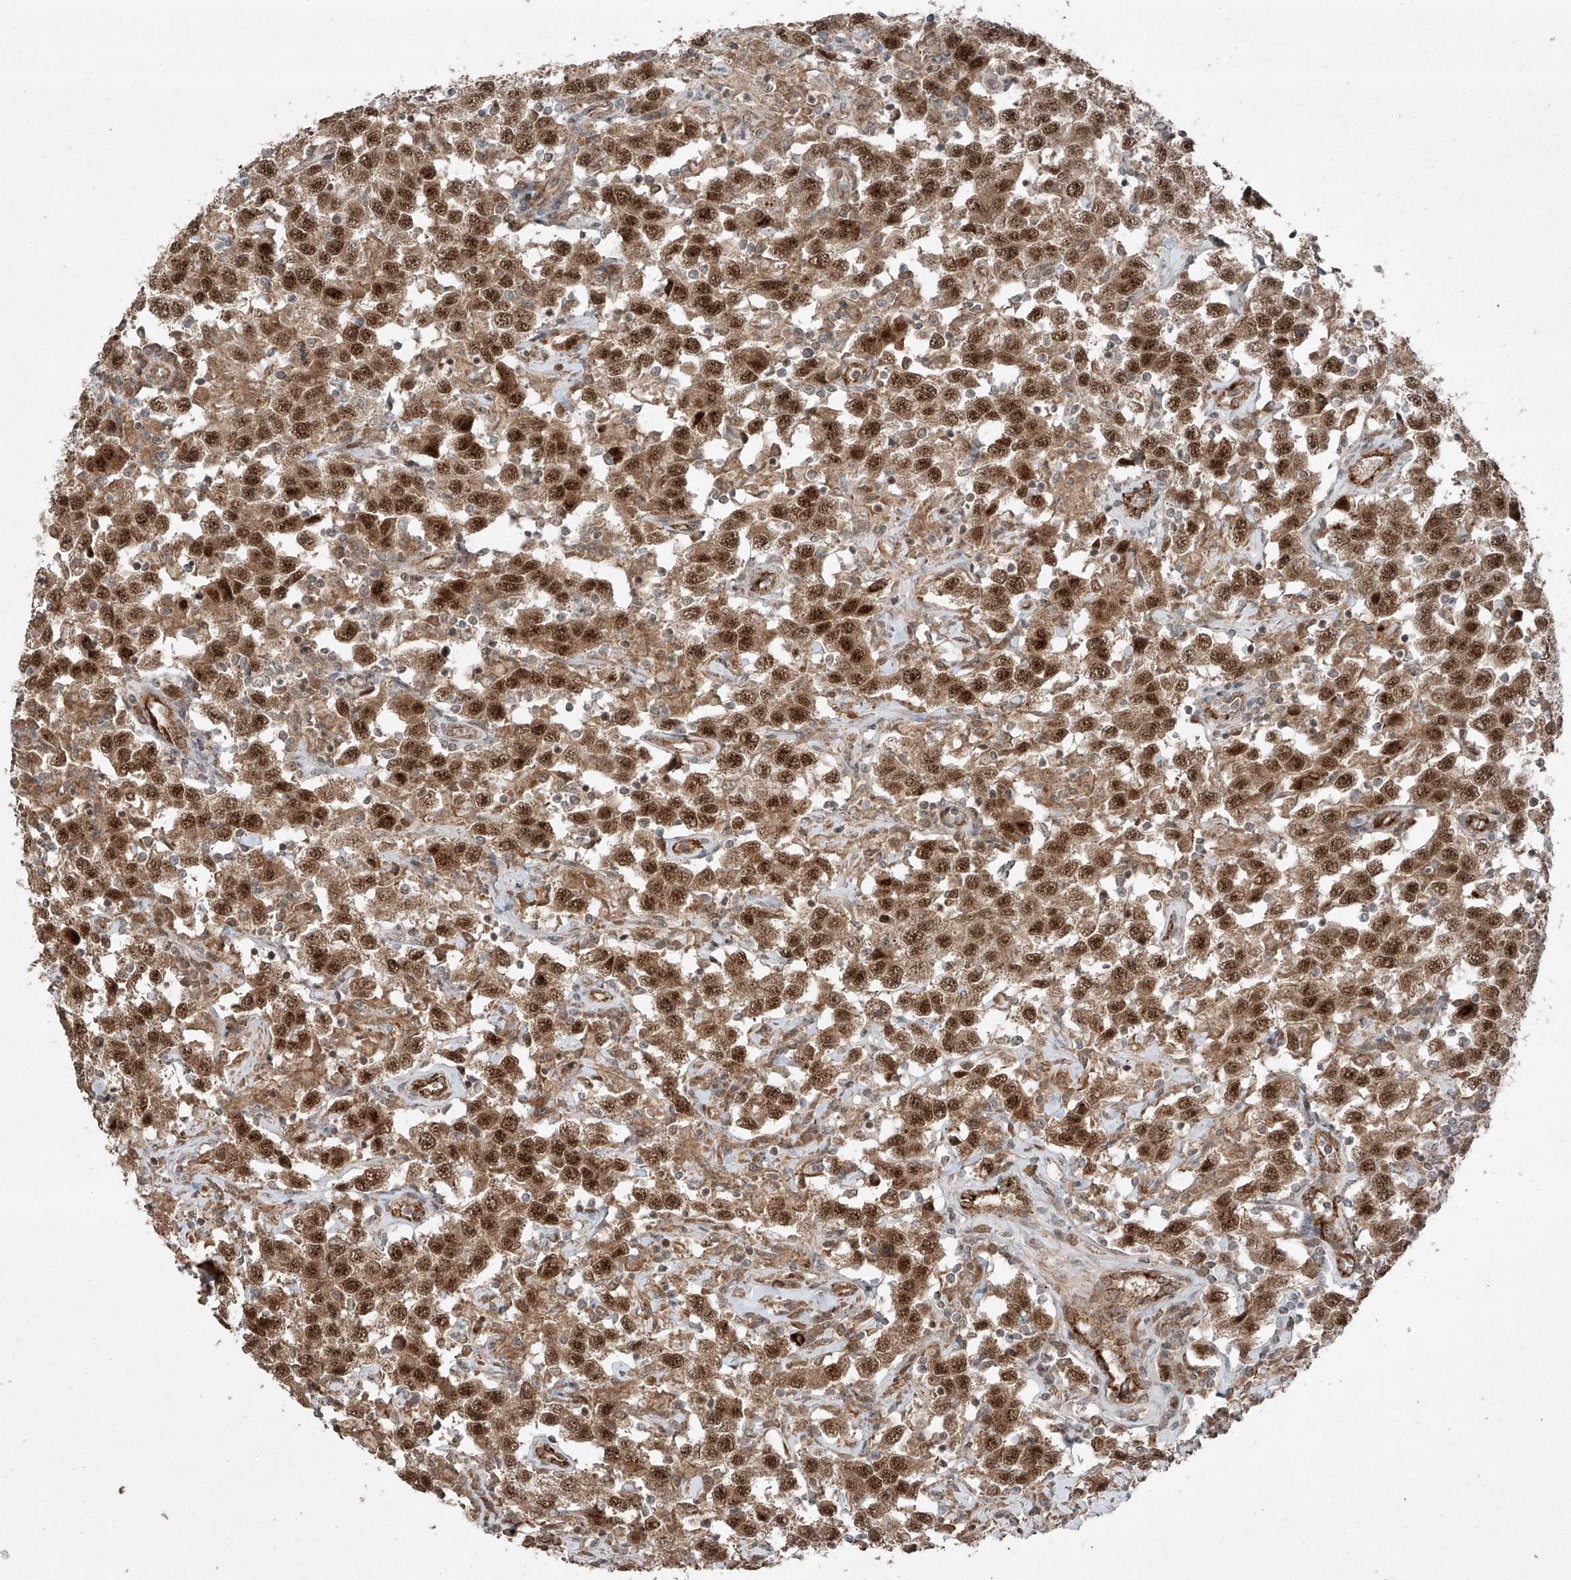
{"staining": {"intensity": "strong", "quantity": ">75%", "location": "cytoplasmic/membranous,nuclear"}, "tissue": "testis cancer", "cell_type": "Tumor cells", "image_type": "cancer", "snomed": [{"axis": "morphology", "description": "Seminoma, NOS"}, {"axis": "topography", "description": "Testis"}], "caption": "A brown stain shows strong cytoplasmic/membranous and nuclear expression of a protein in human testis seminoma tumor cells.", "gene": "ZNF620", "patient": {"sex": "male", "age": 41}}